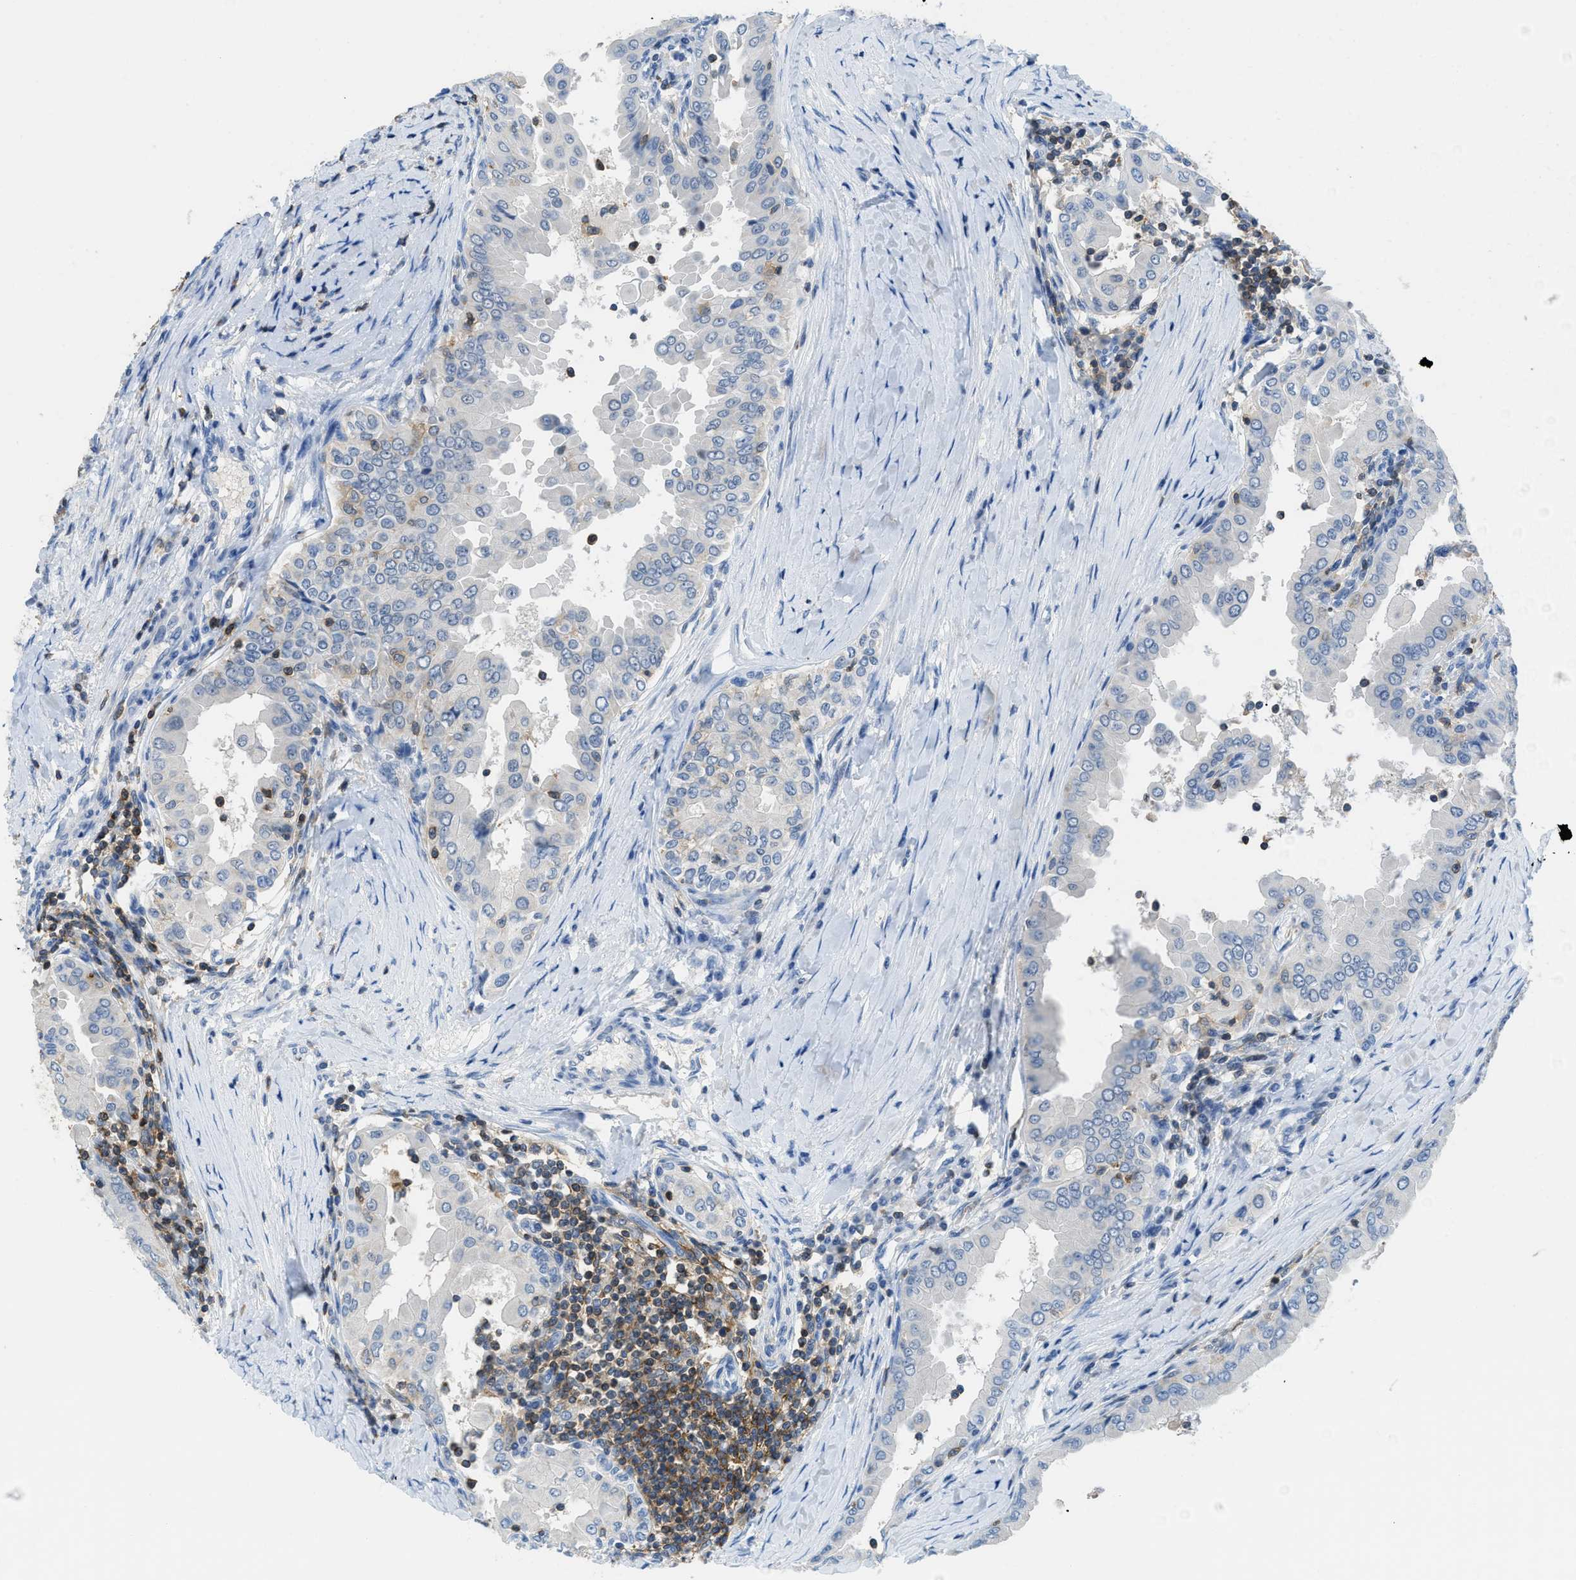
{"staining": {"intensity": "negative", "quantity": "none", "location": "none"}, "tissue": "thyroid cancer", "cell_type": "Tumor cells", "image_type": "cancer", "snomed": [{"axis": "morphology", "description": "Papillary adenocarcinoma, NOS"}, {"axis": "topography", "description": "Thyroid gland"}], "caption": "The image shows no staining of tumor cells in thyroid cancer (papillary adenocarcinoma).", "gene": "FAM151A", "patient": {"sex": "male", "age": 33}}